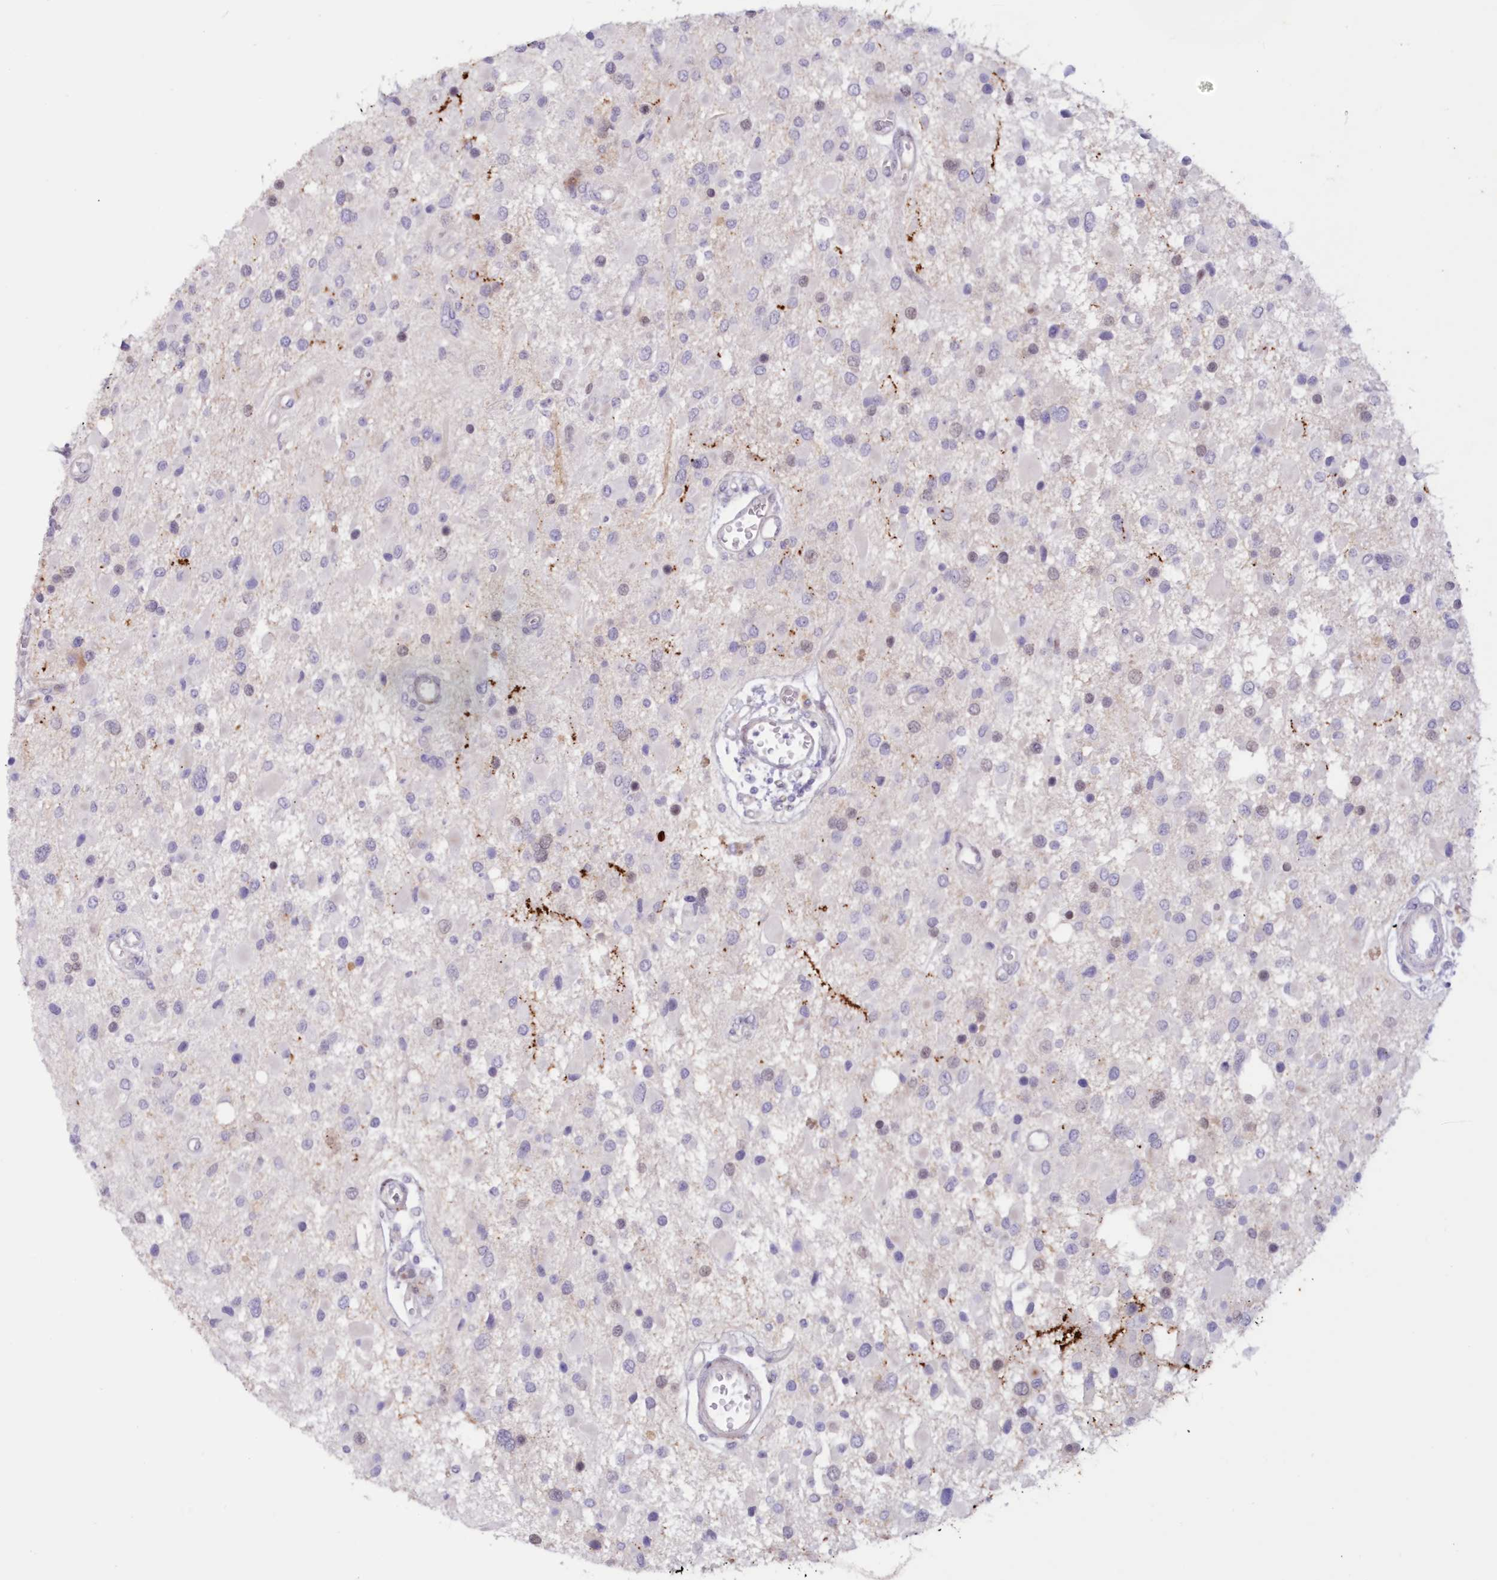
{"staining": {"intensity": "negative", "quantity": "none", "location": "none"}, "tissue": "glioma", "cell_type": "Tumor cells", "image_type": "cancer", "snomed": [{"axis": "morphology", "description": "Glioma, malignant, High grade"}, {"axis": "topography", "description": "Brain"}], "caption": "This photomicrograph is of glioma stained with immunohistochemistry (IHC) to label a protein in brown with the nuclei are counter-stained blue. There is no positivity in tumor cells.", "gene": "SNED1", "patient": {"sex": "male", "age": 53}}